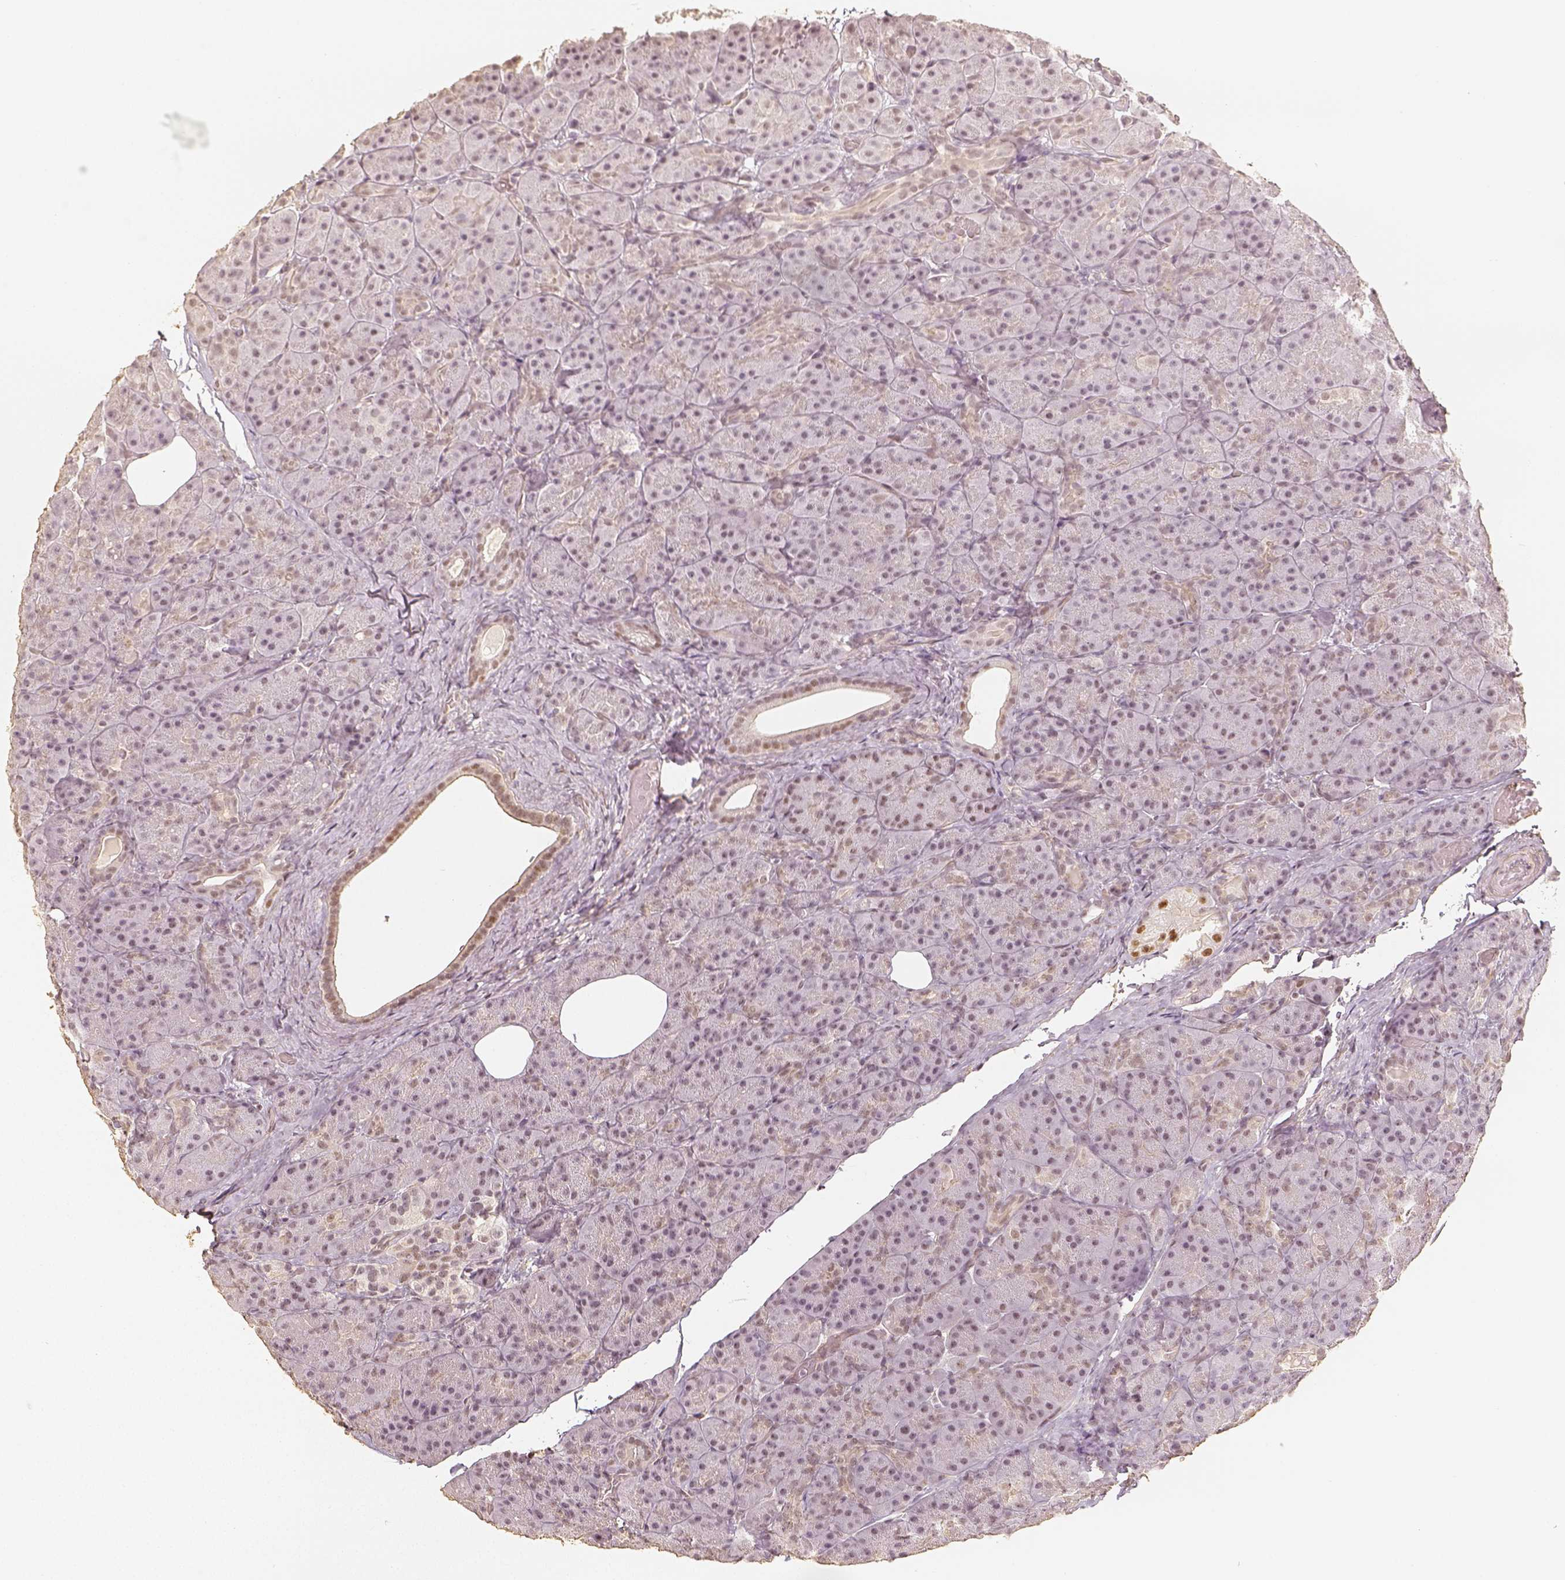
{"staining": {"intensity": "weak", "quantity": "25%-75%", "location": "nuclear"}, "tissue": "pancreas", "cell_type": "Exocrine glandular cells", "image_type": "normal", "snomed": [{"axis": "morphology", "description": "Normal tissue, NOS"}, {"axis": "topography", "description": "Pancreas"}], "caption": "DAB (3,3'-diaminobenzidine) immunohistochemical staining of unremarkable pancreas displays weak nuclear protein expression in about 25%-75% of exocrine glandular cells.", "gene": "HDAC1", "patient": {"sex": "male", "age": 57}}